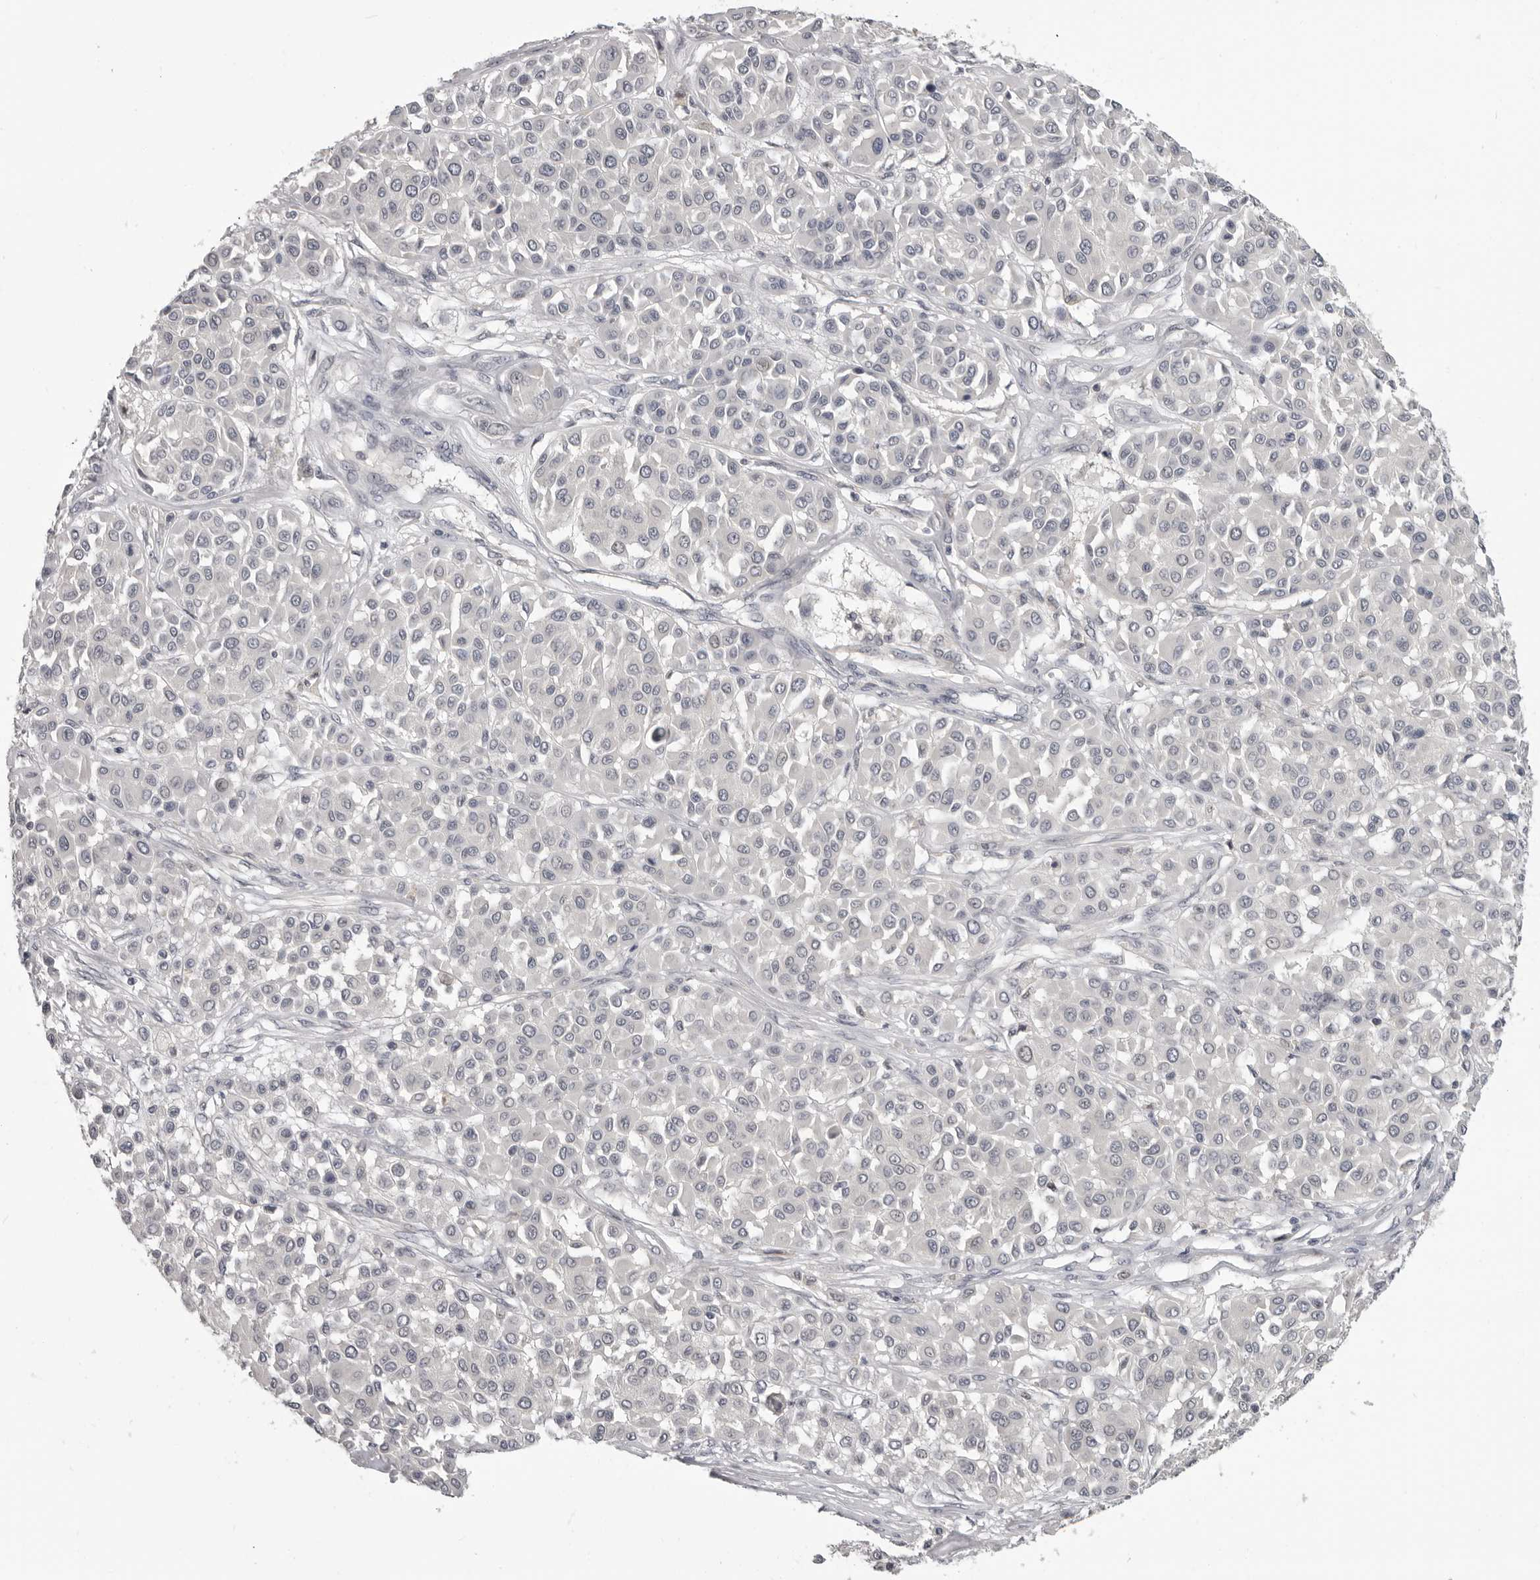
{"staining": {"intensity": "negative", "quantity": "none", "location": "none"}, "tissue": "melanoma", "cell_type": "Tumor cells", "image_type": "cancer", "snomed": [{"axis": "morphology", "description": "Malignant melanoma, Metastatic site"}, {"axis": "topography", "description": "Soft tissue"}], "caption": "High power microscopy micrograph of an immunohistochemistry micrograph of melanoma, revealing no significant staining in tumor cells. The staining is performed using DAB brown chromogen with nuclei counter-stained in using hematoxylin.", "gene": "MRTO4", "patient": {"sex": "male", "age": 41}}